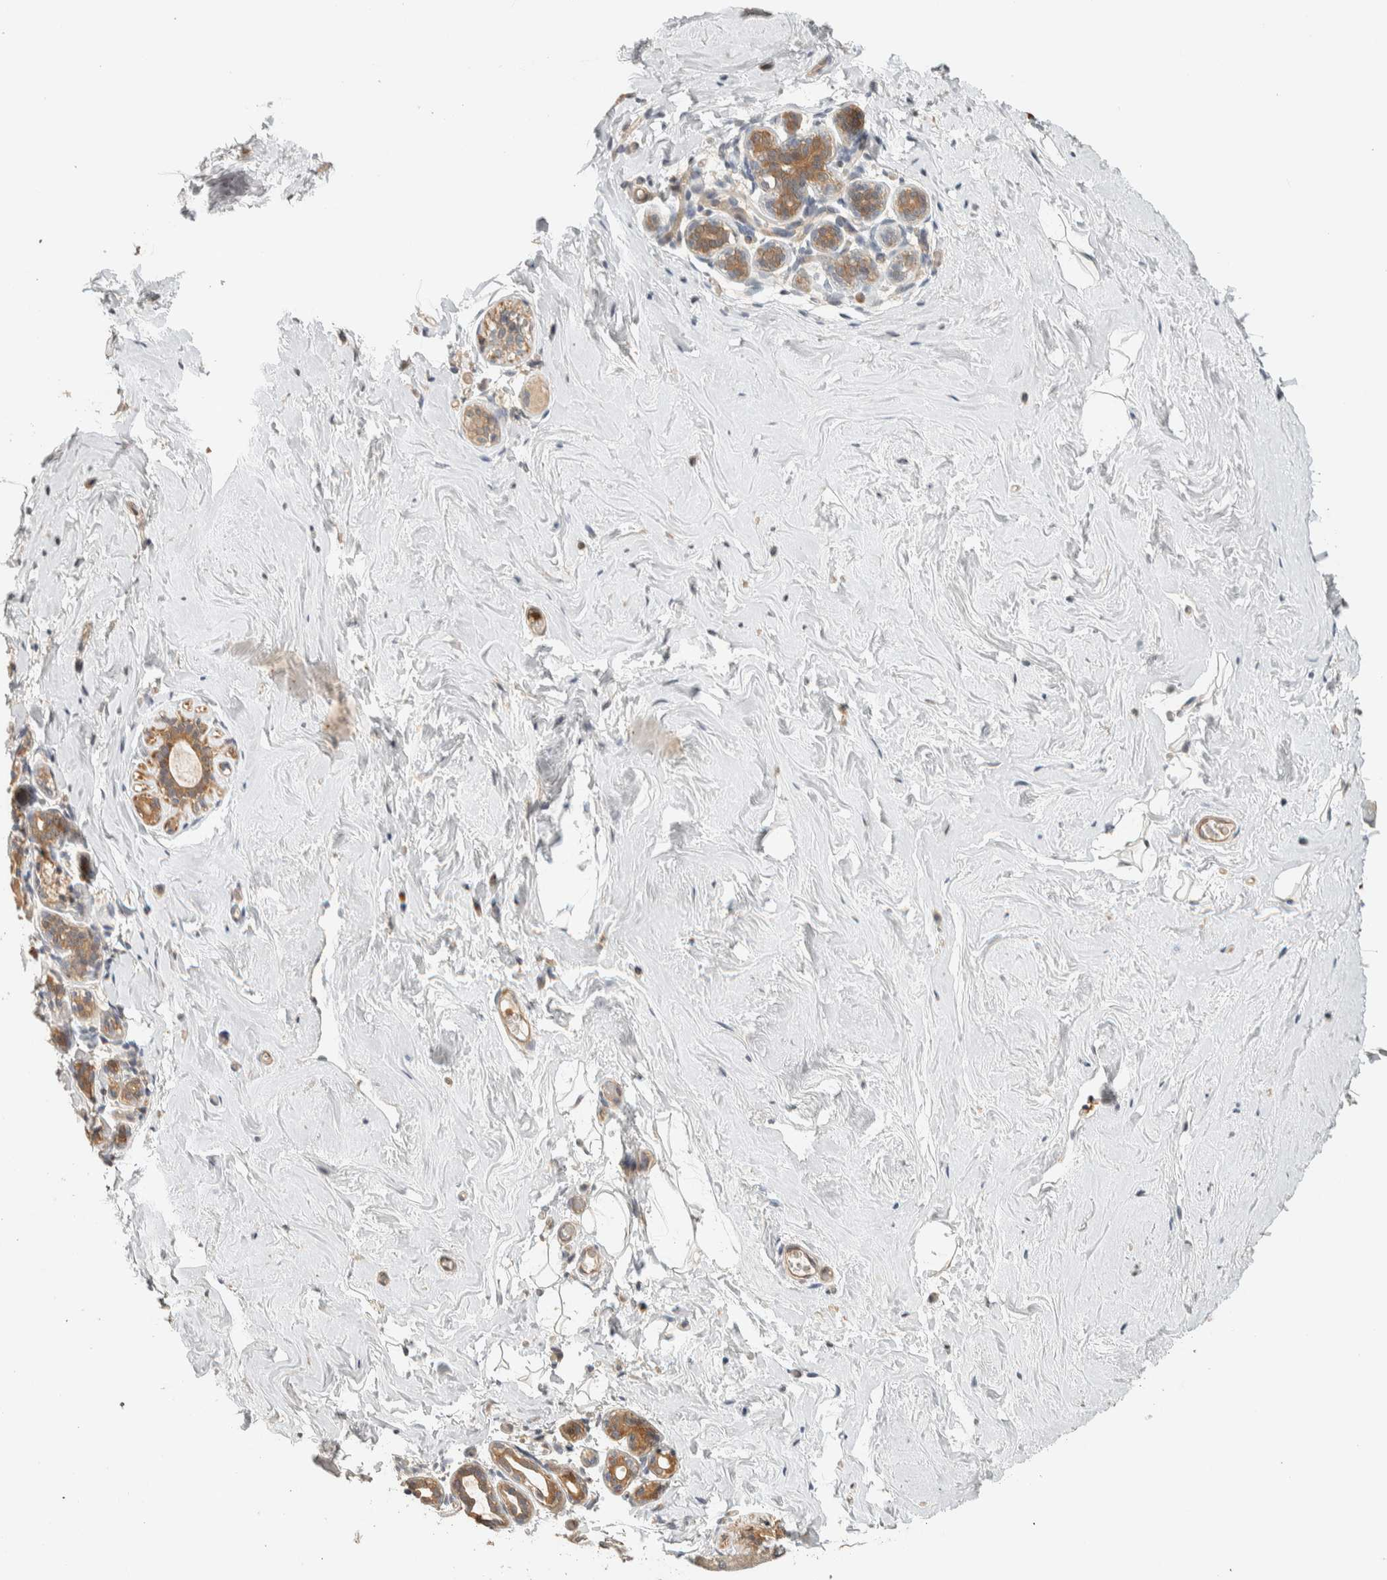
{"staining": {"intensity": "negative", "quantity": "none", "location": "none"}, "tissue": "breast", "cell_type": "Adipocytes", "image_type": "normal", "snomed": [{"axis": "morphology", "description": "Normal tissue, NOS"}, {"axis": "topography", "description": "Breast"}], "caption": "This is a micrograph of IHC staining of unremarkable breast, which shows no positivity in adipocytes. (DAB (3,3'-diaminobenzidine) IHC, high magnification).", "gene": "ADSS2", "patient": {"sex": "female", "age": 75}}